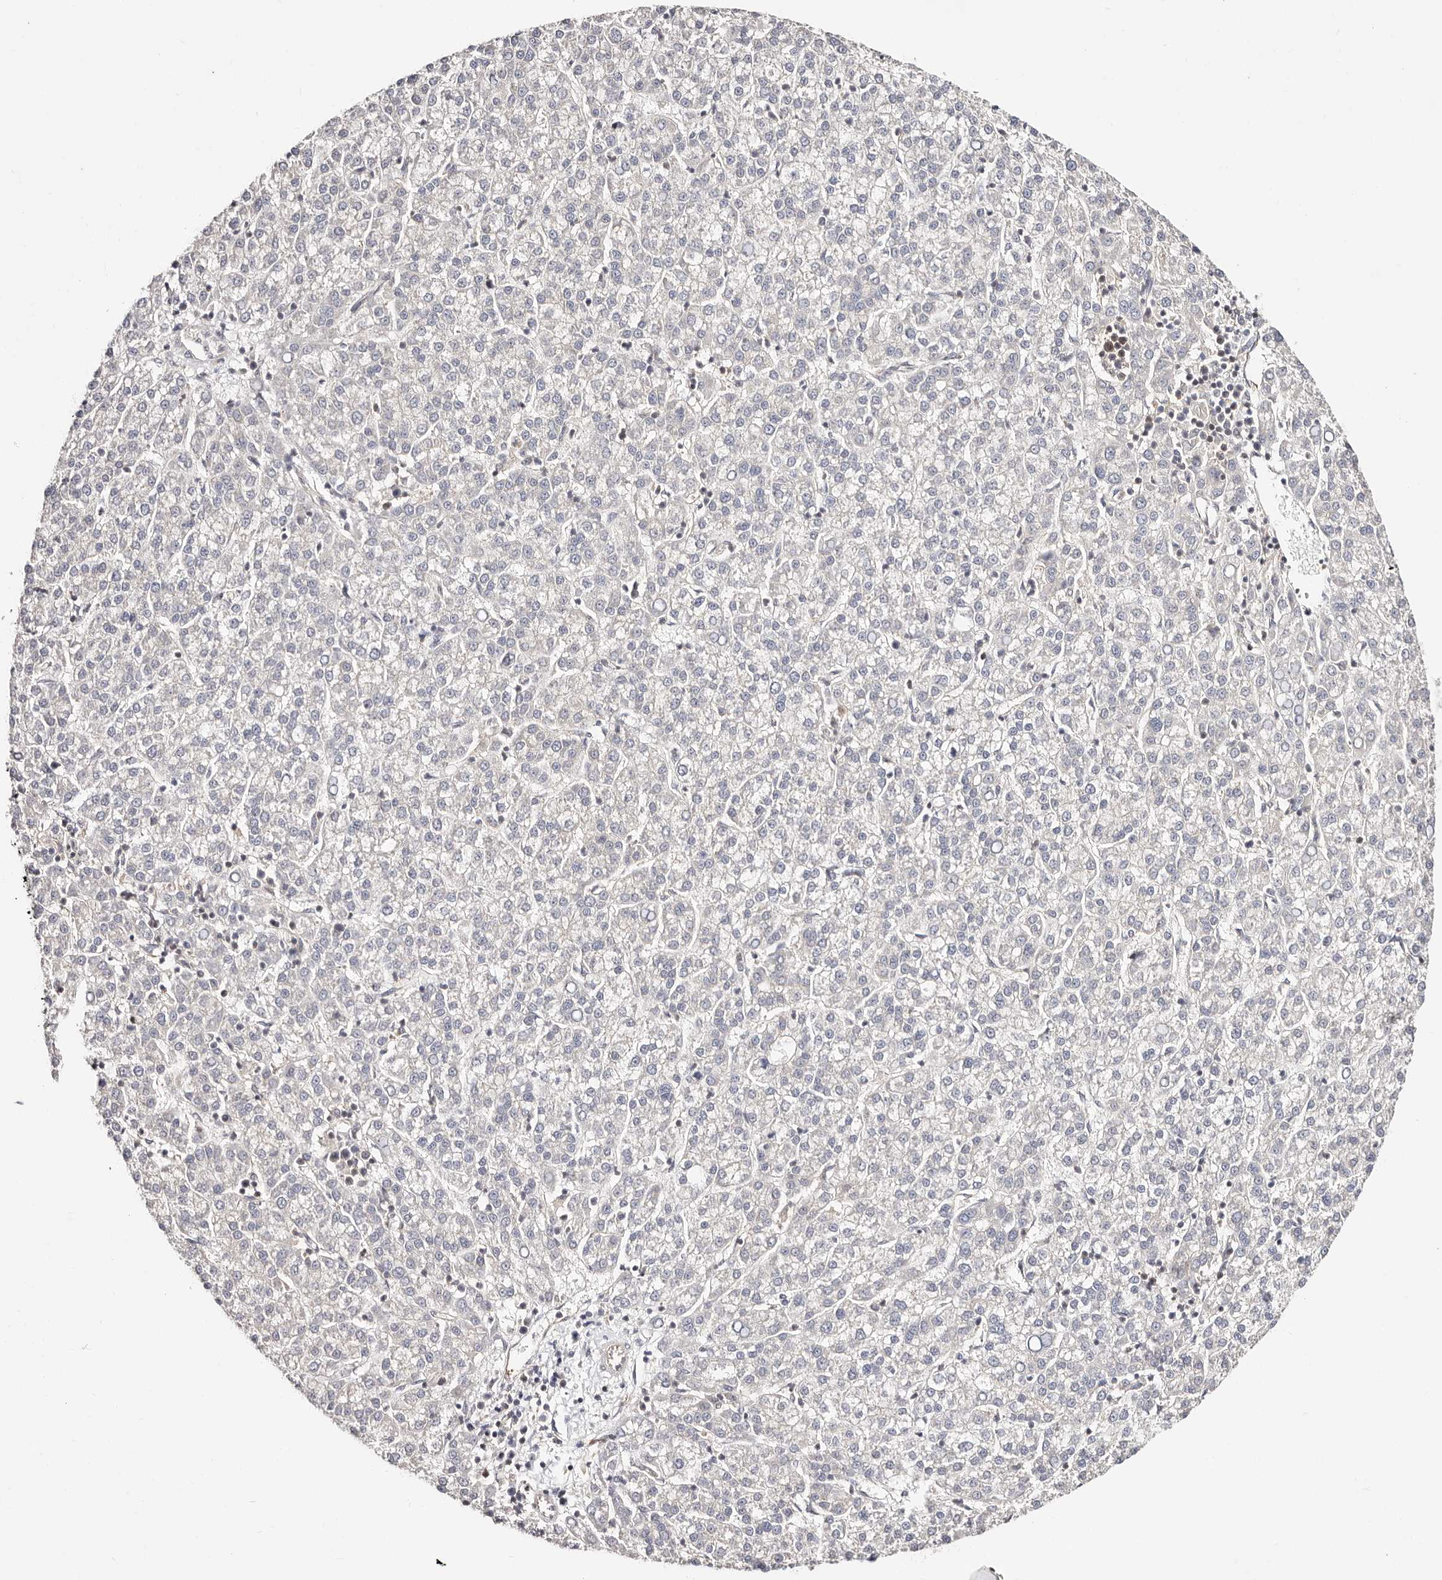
{"staining": {"intensity": "negative", "quantity": "none", "location": "none"}, "tissue": "liver cancer", "cell_type": "Tumor cells", "image_type": "cancer", "snomed": [{"axis": "morphology", "description": "Carcinoma, Hepatocellular, NOS"}, {"axis": "topography", "description": "Liver"}], "caption": "IHC micrograph of human liver hepatocellular carcinoma stained for a protein (brown), which exhibits no expression in tumor cells.", "gene": "STAT5A", "patient": {"sex": "female", "age": 58}}